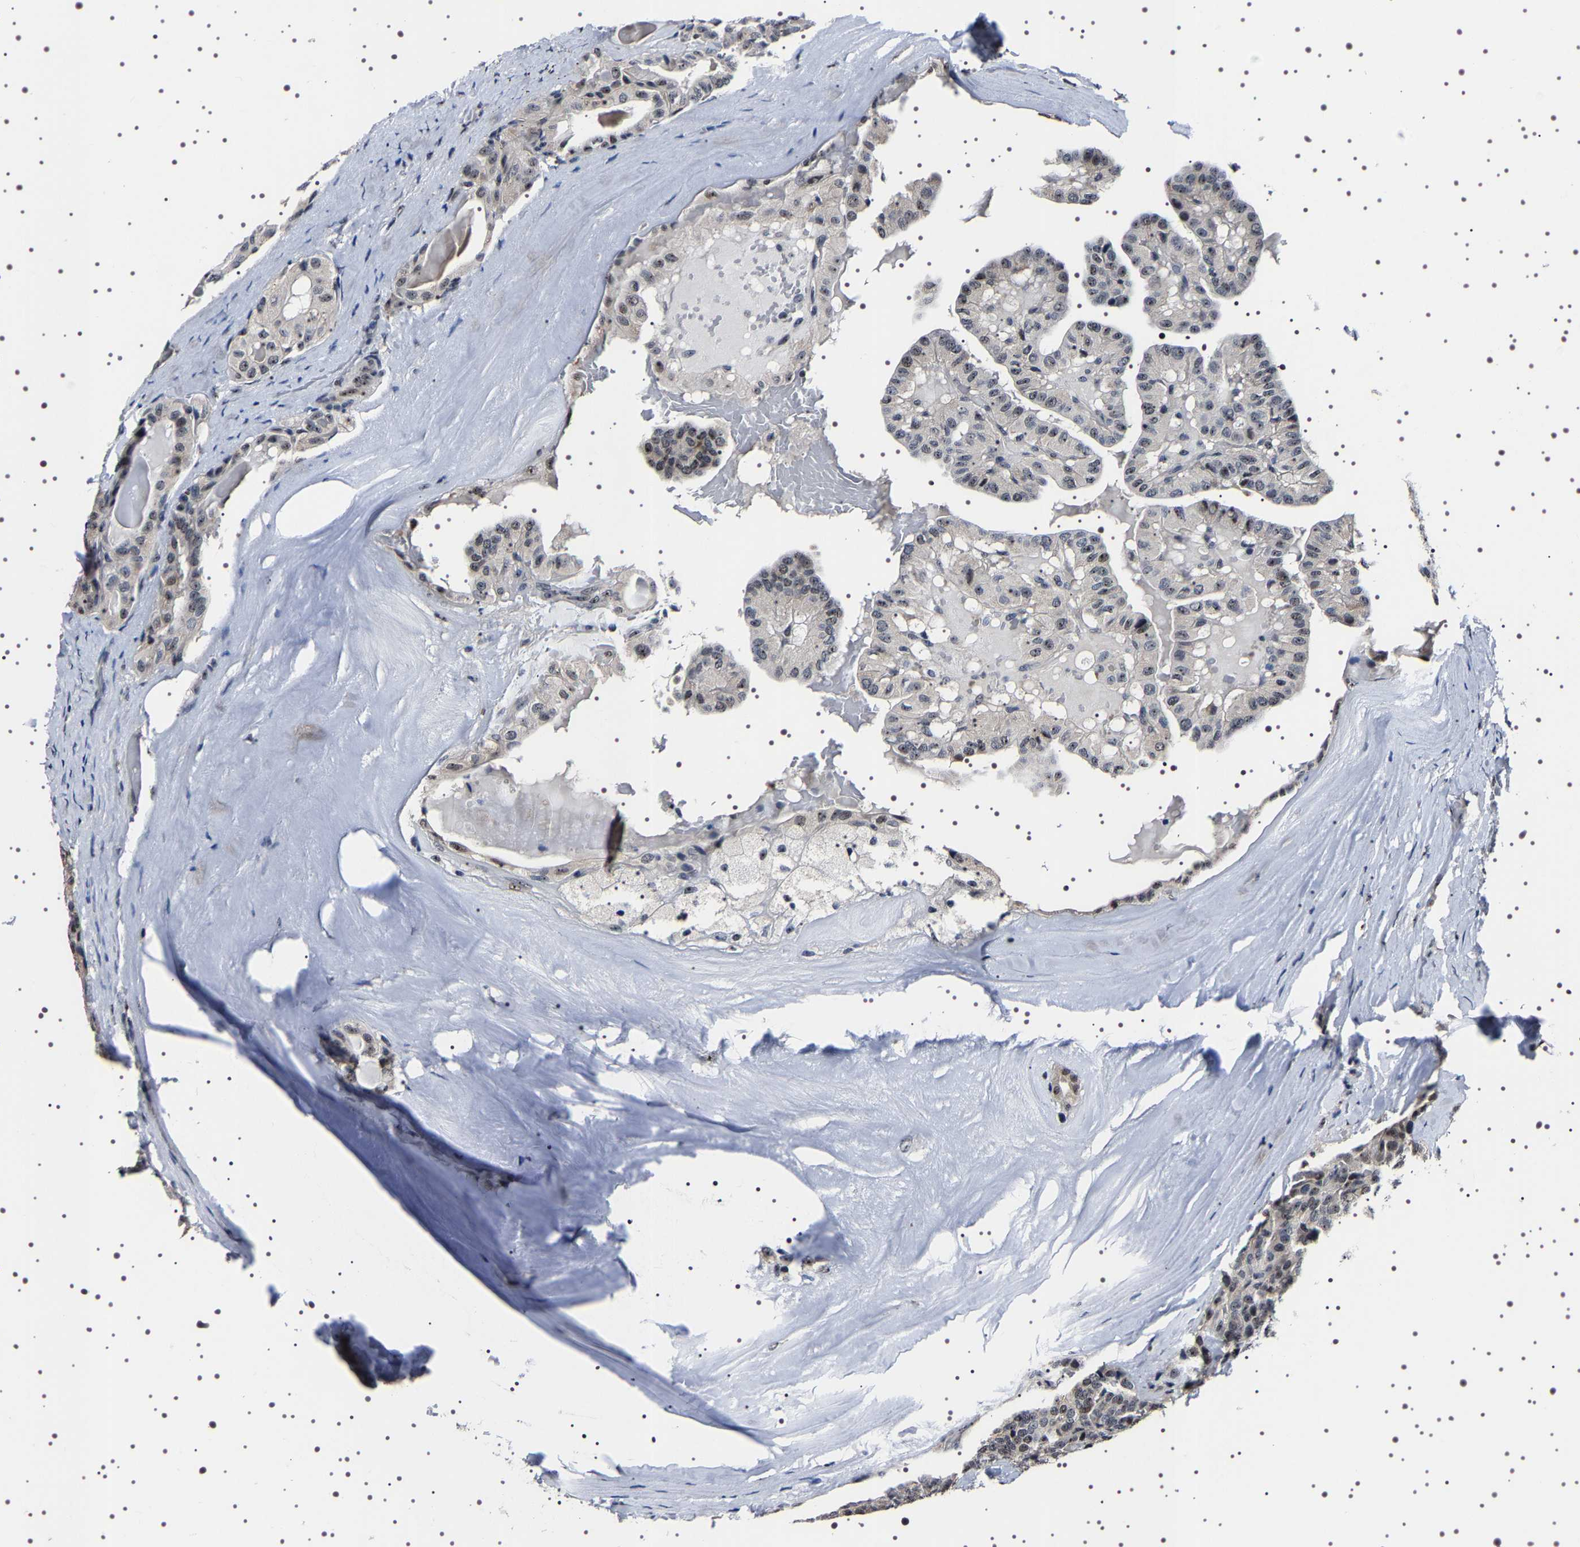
{"staining": {"intensity": "moderate", "quantity": "25%-75%", "location": "nuclear"}, "tissue": "thyroid cancer", "cell_type": "Tumor cells", "image_type": "cancer", "snomed": [{"axis": "morphology", "description": "Papillary adenocarcinoma, NOS"}, {"axis": "topography", "description": "Thyroid gland"}], "caption": "Tumor cells show moderate nuclear staining in about 25%-75% of cells in thyroid papillary adenocarcinoma.", "gene": "GNL3", "patient": {"sex": "male", "age": 77}}